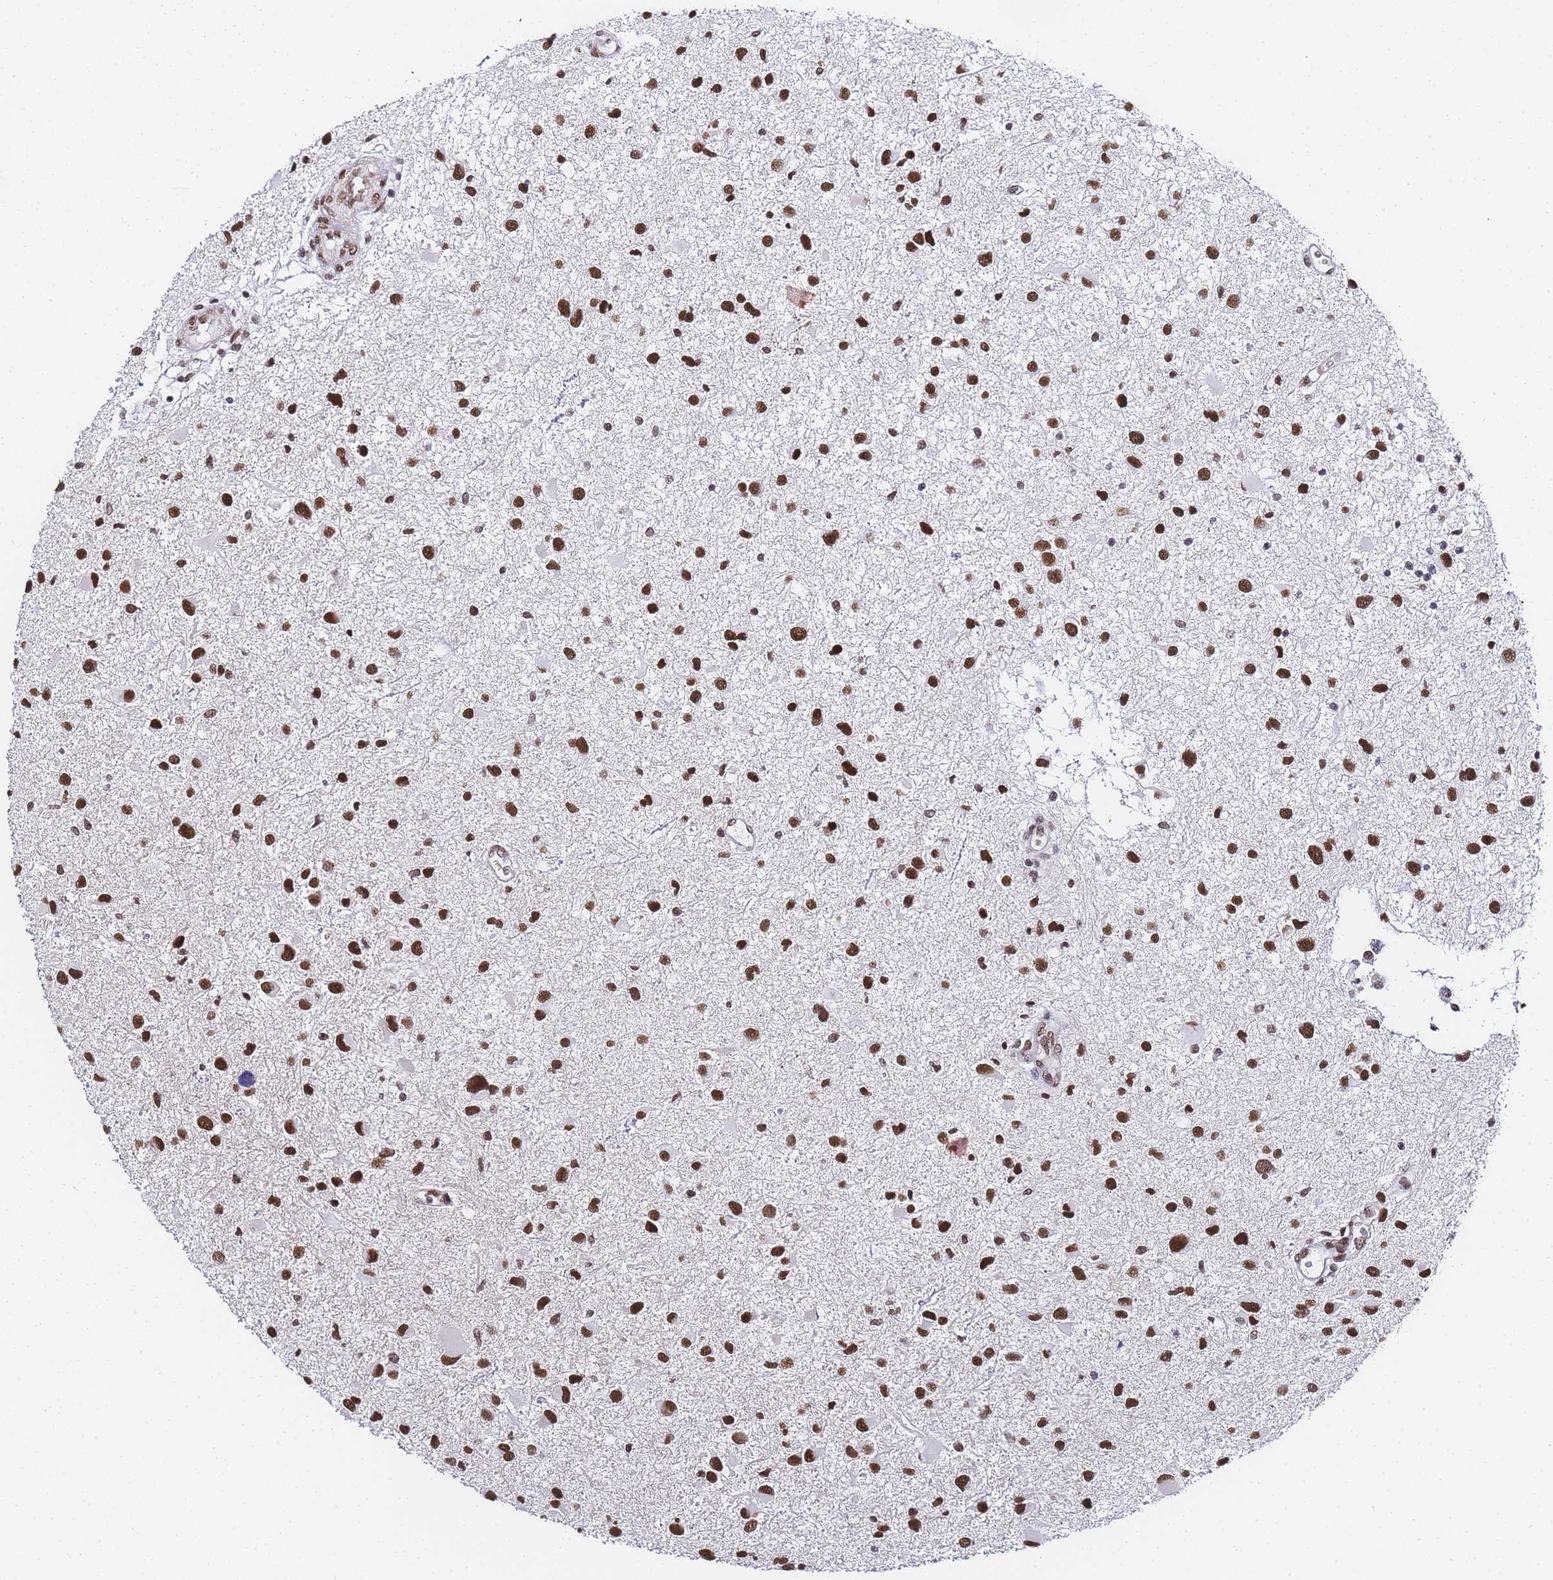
{"staining": {"intensity": "strong", "quantity": ">75%", "location": "nuclear"}, "tissue": "glioma", "cell_type": "Tumor cells", "image_type": "cancer", "snomed": [{"axis": "morphology", "description": "Glioma, malignant, Low grade"}, {"axis": "topography", "description": "Brain"}], "caption": "Protein staining reveals strong nuclear expression in about >75% of tumor cells in malignant low-grade glioma. (DAB (3,3'-diaminobenzidine) = brown stain, brightfield microscopy at high magnification).", "gene": "POLR1A", "patient": {"sex": "female", "age": 32}}